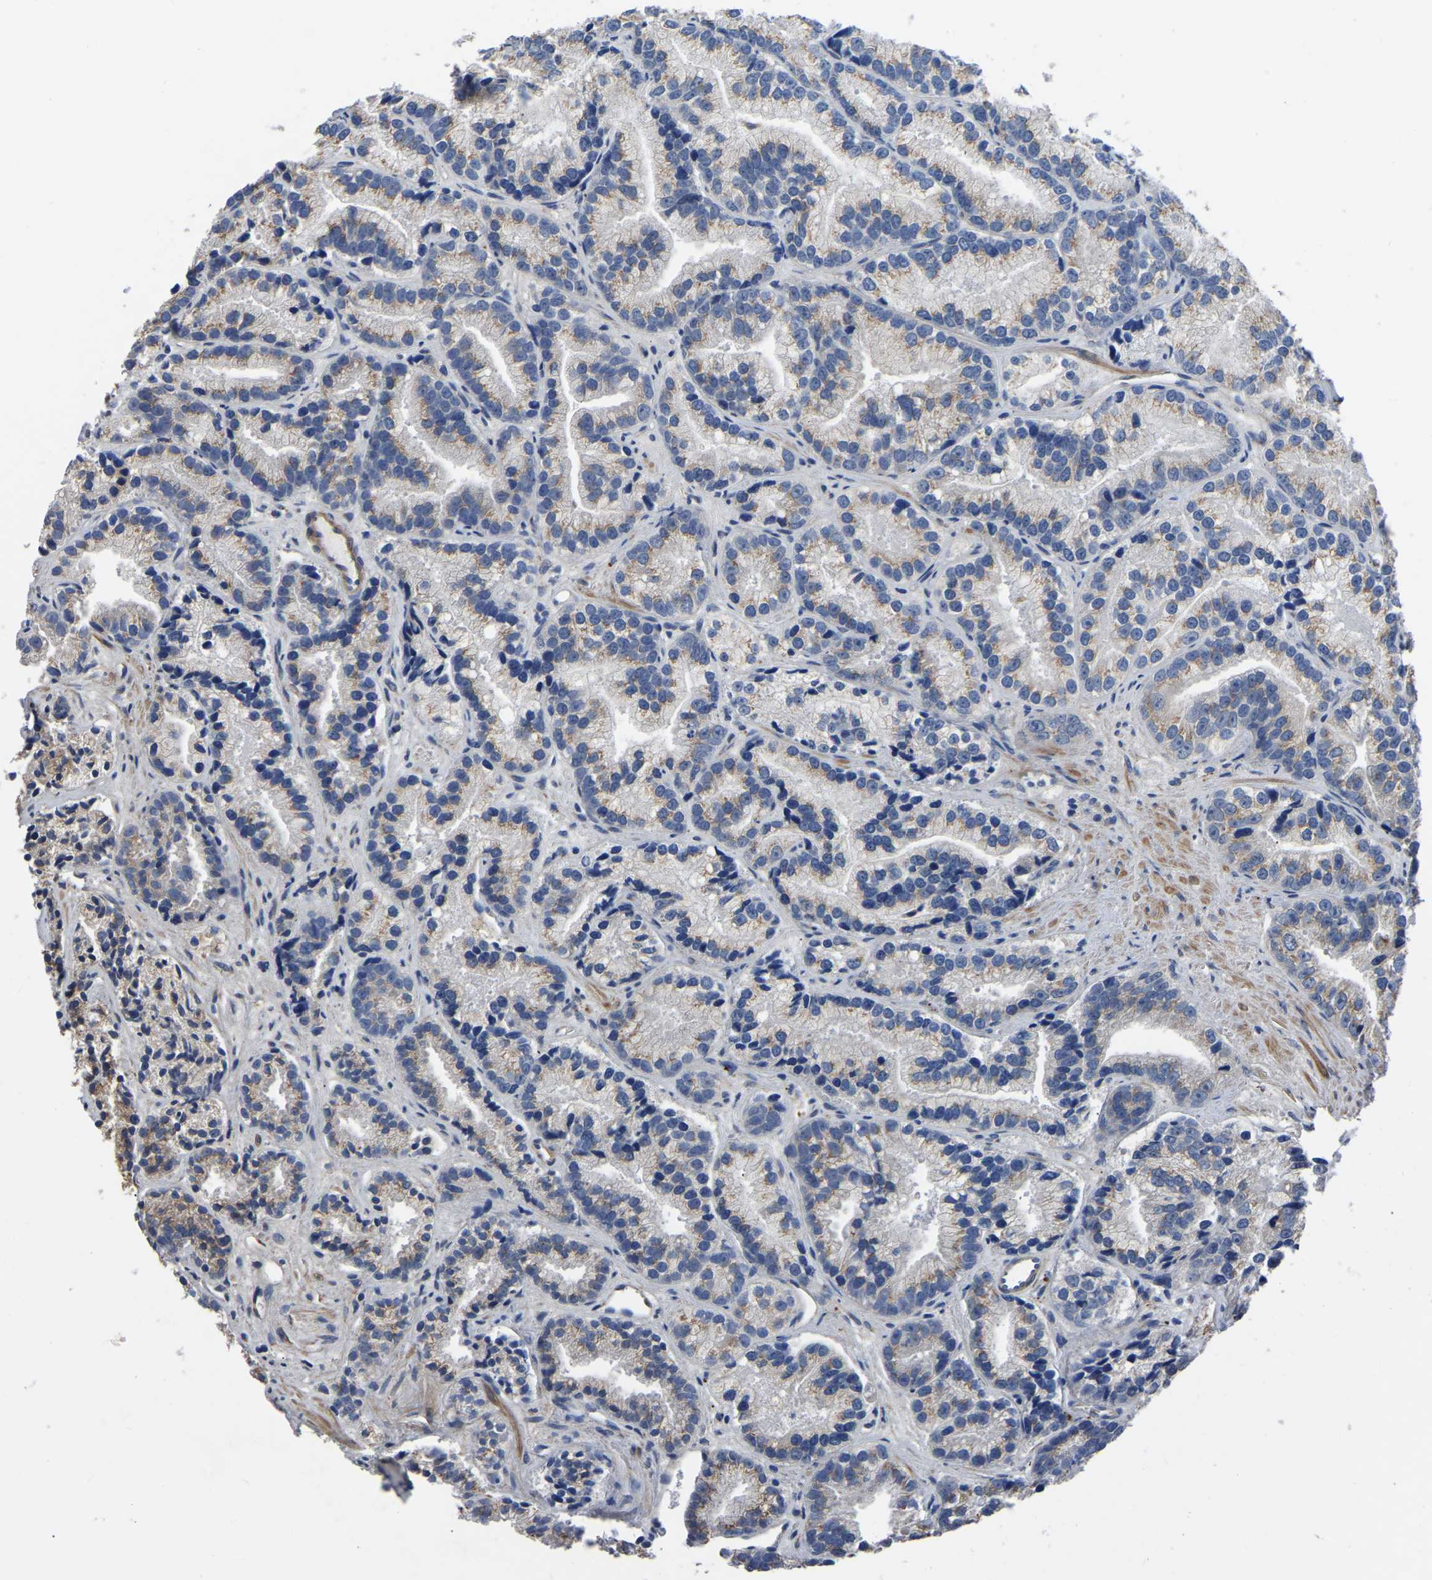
{"staining": {"intensity": "weak", "quantity": "25%-75%", "location": "cytoplasmic/membranous"}, "tissue": "prostate cancer", "cell_type": "Tumor cells", "image_type": "cancer", "snomed": [{"axis": "morphology", "description": "Adenocarcinoma, Low grade"}, {"axis": "topography", "description": "Prostate"}], "caption": "The histopathology image displays staining of prostate low-grade adenocarcinoma, revealing weak cytoplasmic/membranous protein expression (brown color) within tumor cells.", "gene": "PDLIM7", "patient": {"sex": "male", "age": 89}}